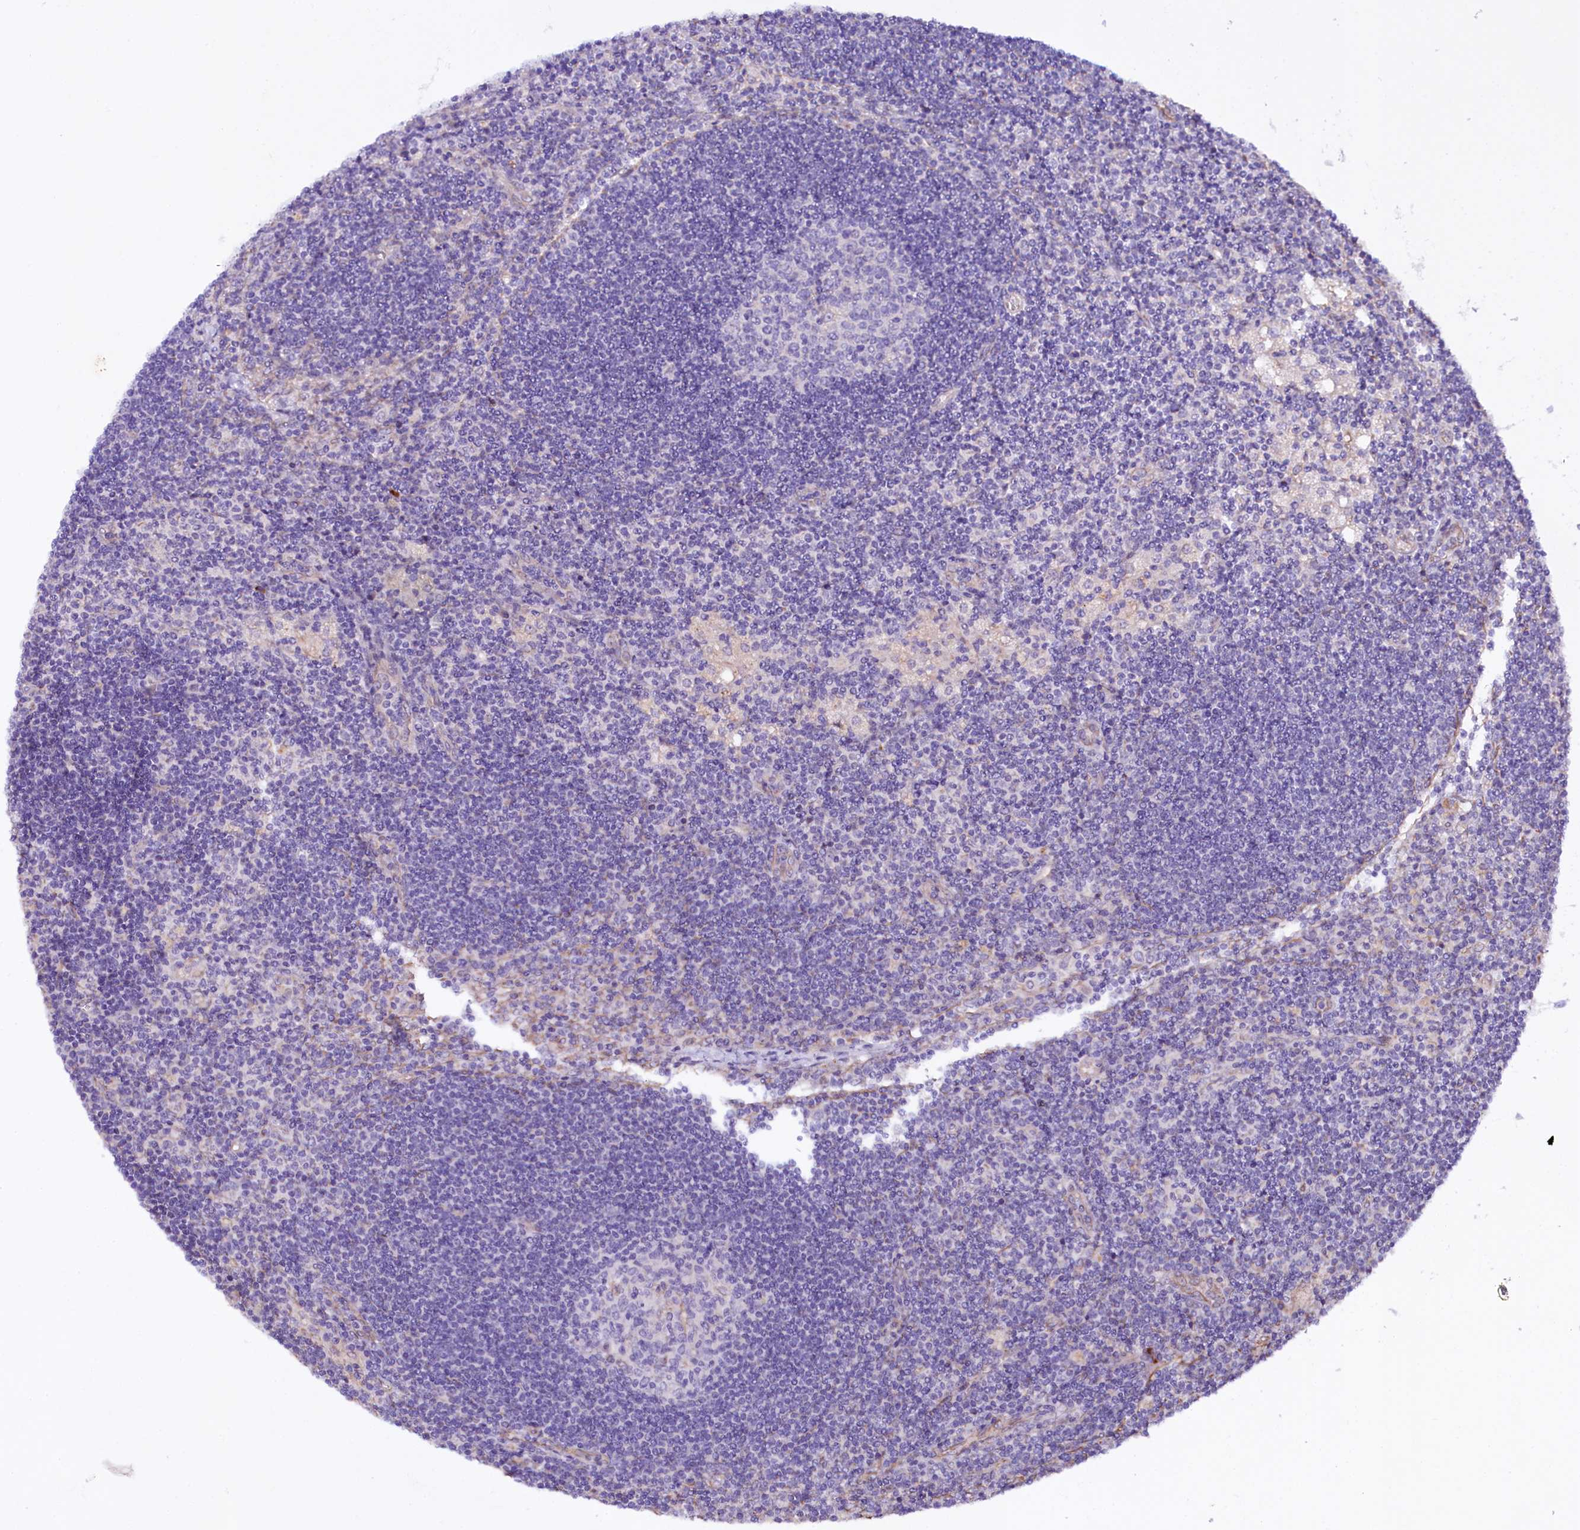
{"staining": {"intensity": "negative", "quantity": "none", "location": "none"}, "tissue": "lymph node", "cell_type": "Germinal center cells", "image_type": "normal", "snomed": [{"axis": "morphology", "description": "Normal tissue, NOS"}, {"axis": "topography", "description": "Lymph node"}], "caption": "High power microscopy histopathology image of an immunohistochemistry image of normal lymph node, revealing no significant staining in germinal center cells.", "gene": "SLC7A1", "patient": {"sex": "male", "age": 24}}